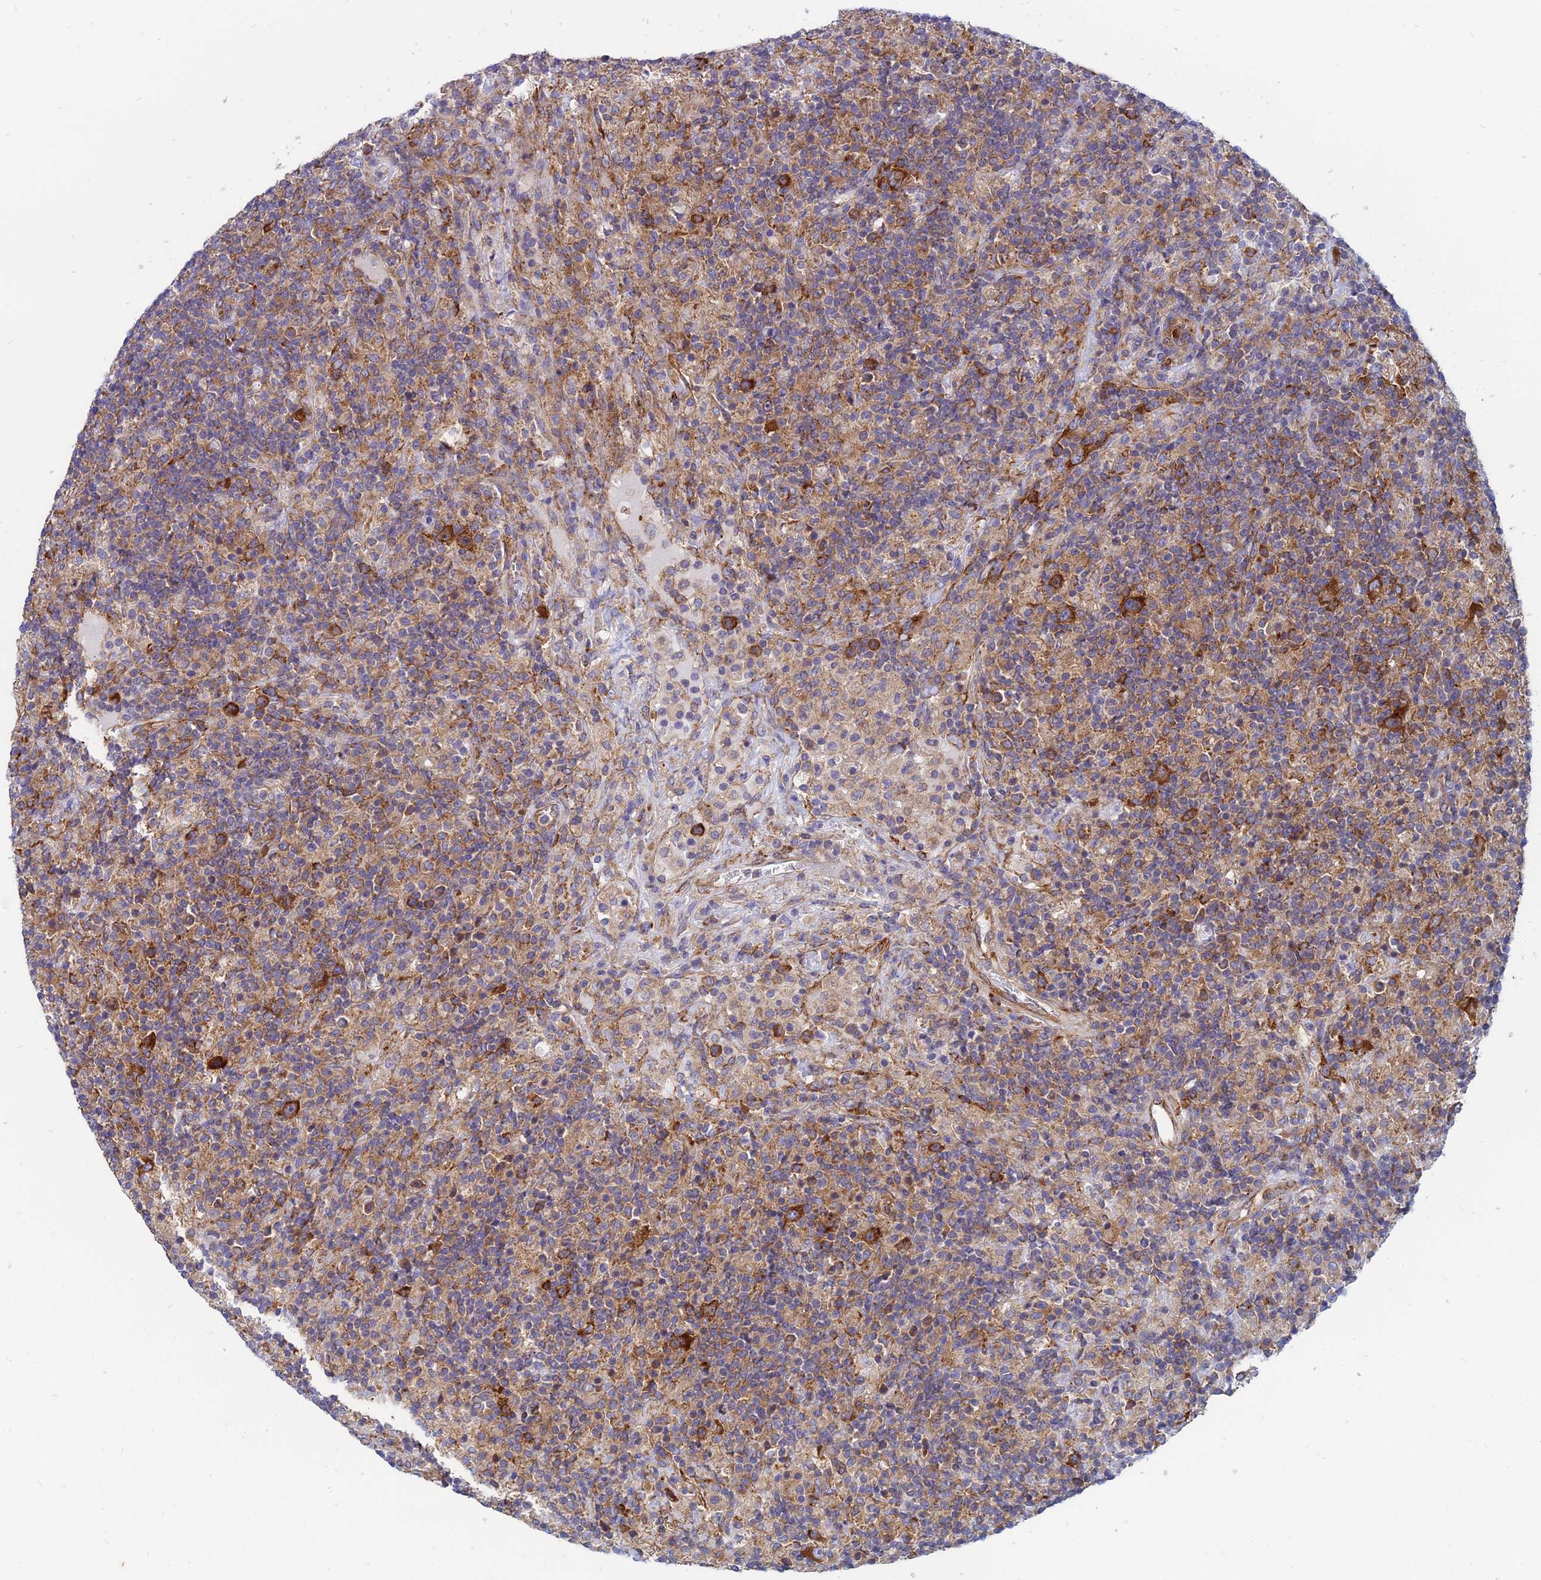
{"staining": {"intensity": "strong", "quantity": ">75%", "location": "cytoplasmic/membranous"}, "tissue": "lymphoma", "cell_type": "Tumor cells", "image_type": "cancer", "snomed": [{"axis": "morphology", "description": "Hodgkin's disease, NOS"}, {"axis": "topography", "description": "Lymph node"}], "caption": "Protein expression analysis of lymphoma reveals strong cytoplasmic/membranous staining in about >75% of tumor cells. (DAB IHC with brightfield microscopy, high magnification).", "gene": "TXLNA", "patient": {"sex": "male", "age": 70}}